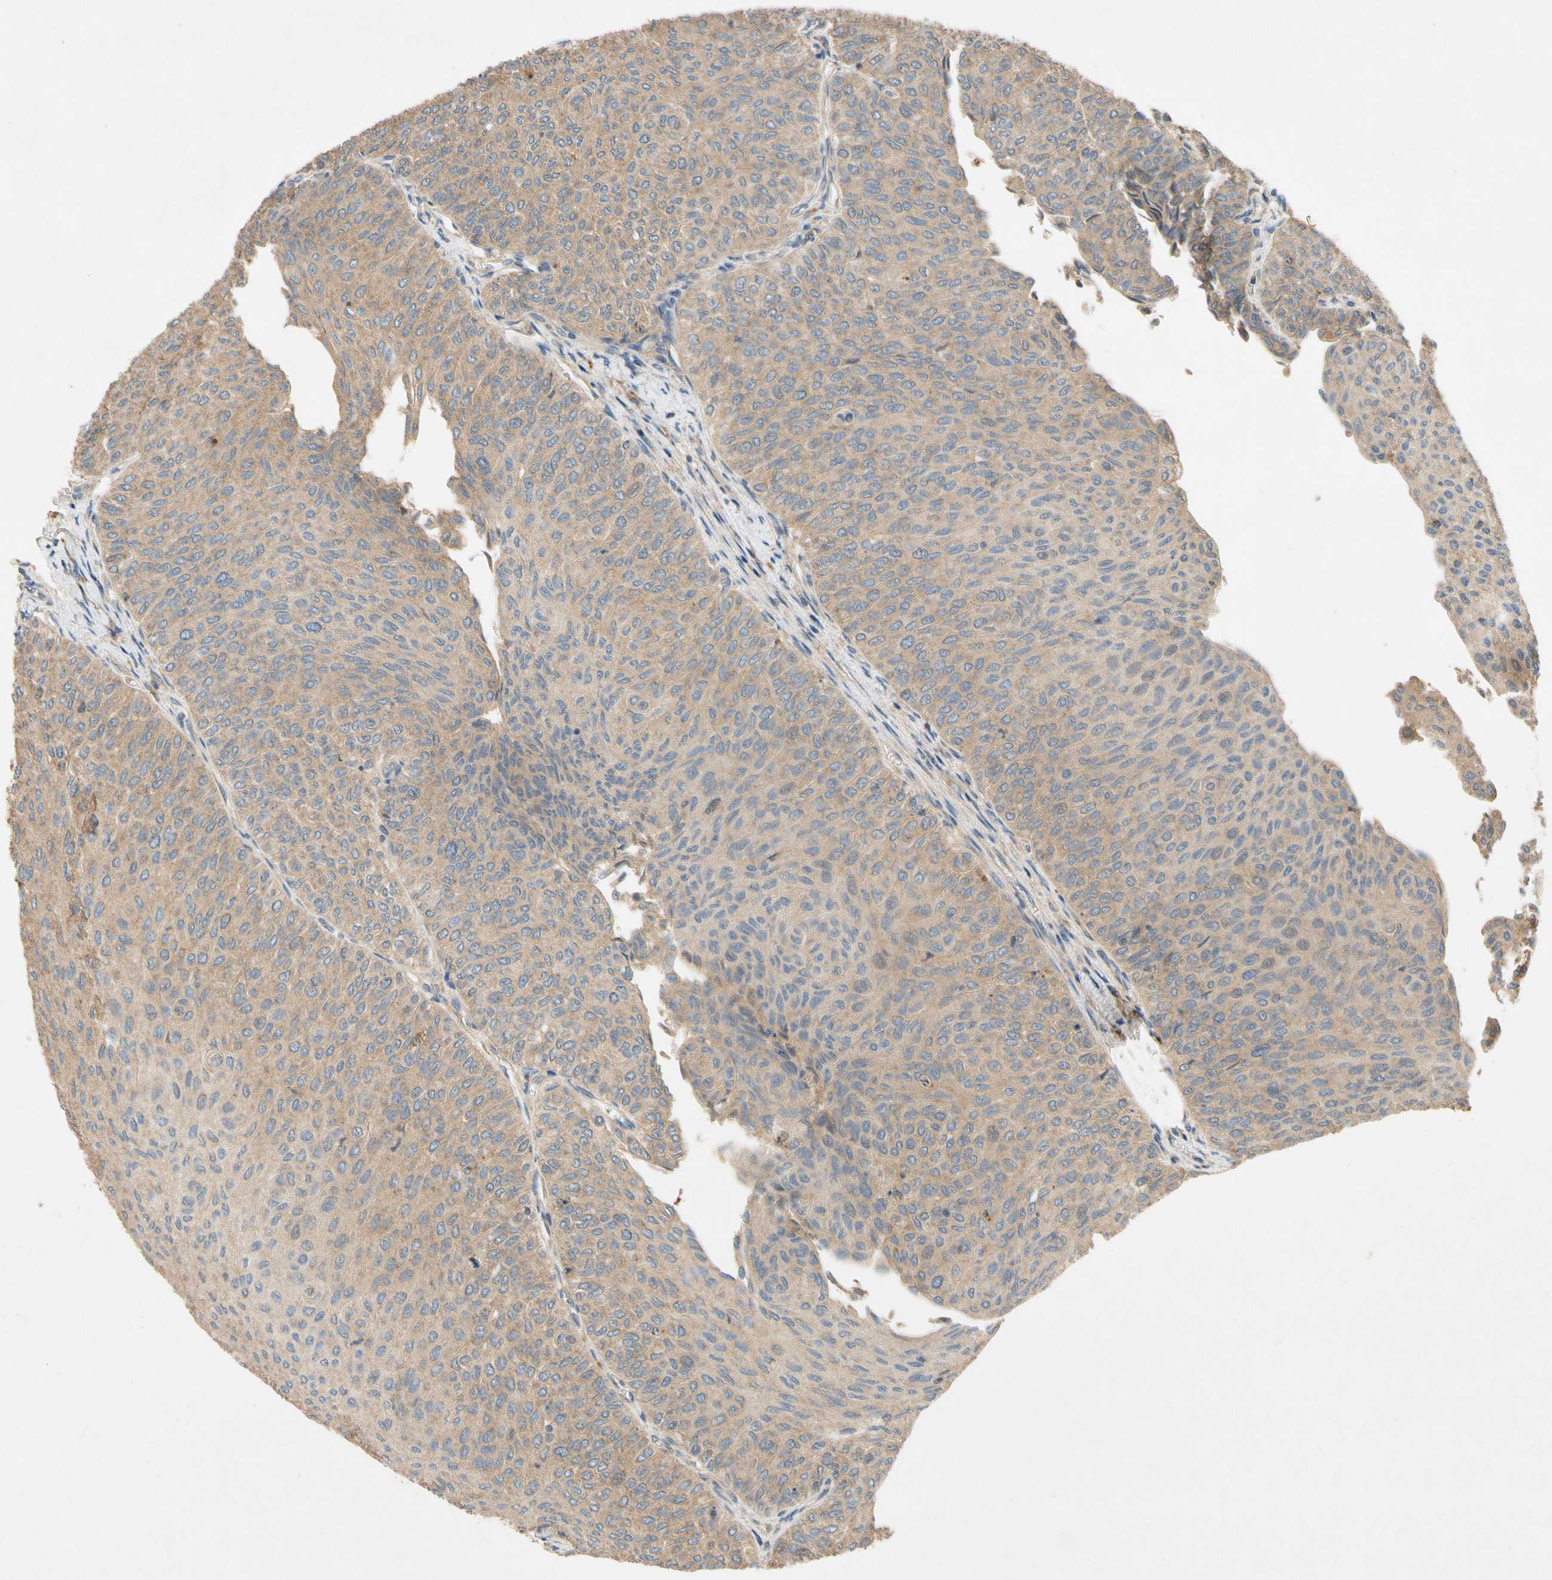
{"staining": {"intensity": "weak", "quantity": ">75%", "location": "cytoplasmic/membranous"}, "tissue": "urothelial cancer", "cell_type": "Tumor cells", "image_type": "cancer", "snomed": [{"axis": "morphology", "description": "Urothelial carcinoma, Low grade"}, {"axis": "topography", "description": "Urinary bladder"}], "caption": "Approximately >75% of tumor cells in low-grade urothelial carcinoma show weak cytoplasmic/membranous protein expression as visualized by brown immunohistochemical staining.", "gene": "USP46", "patient": {"sex": "male", "age": 78}}